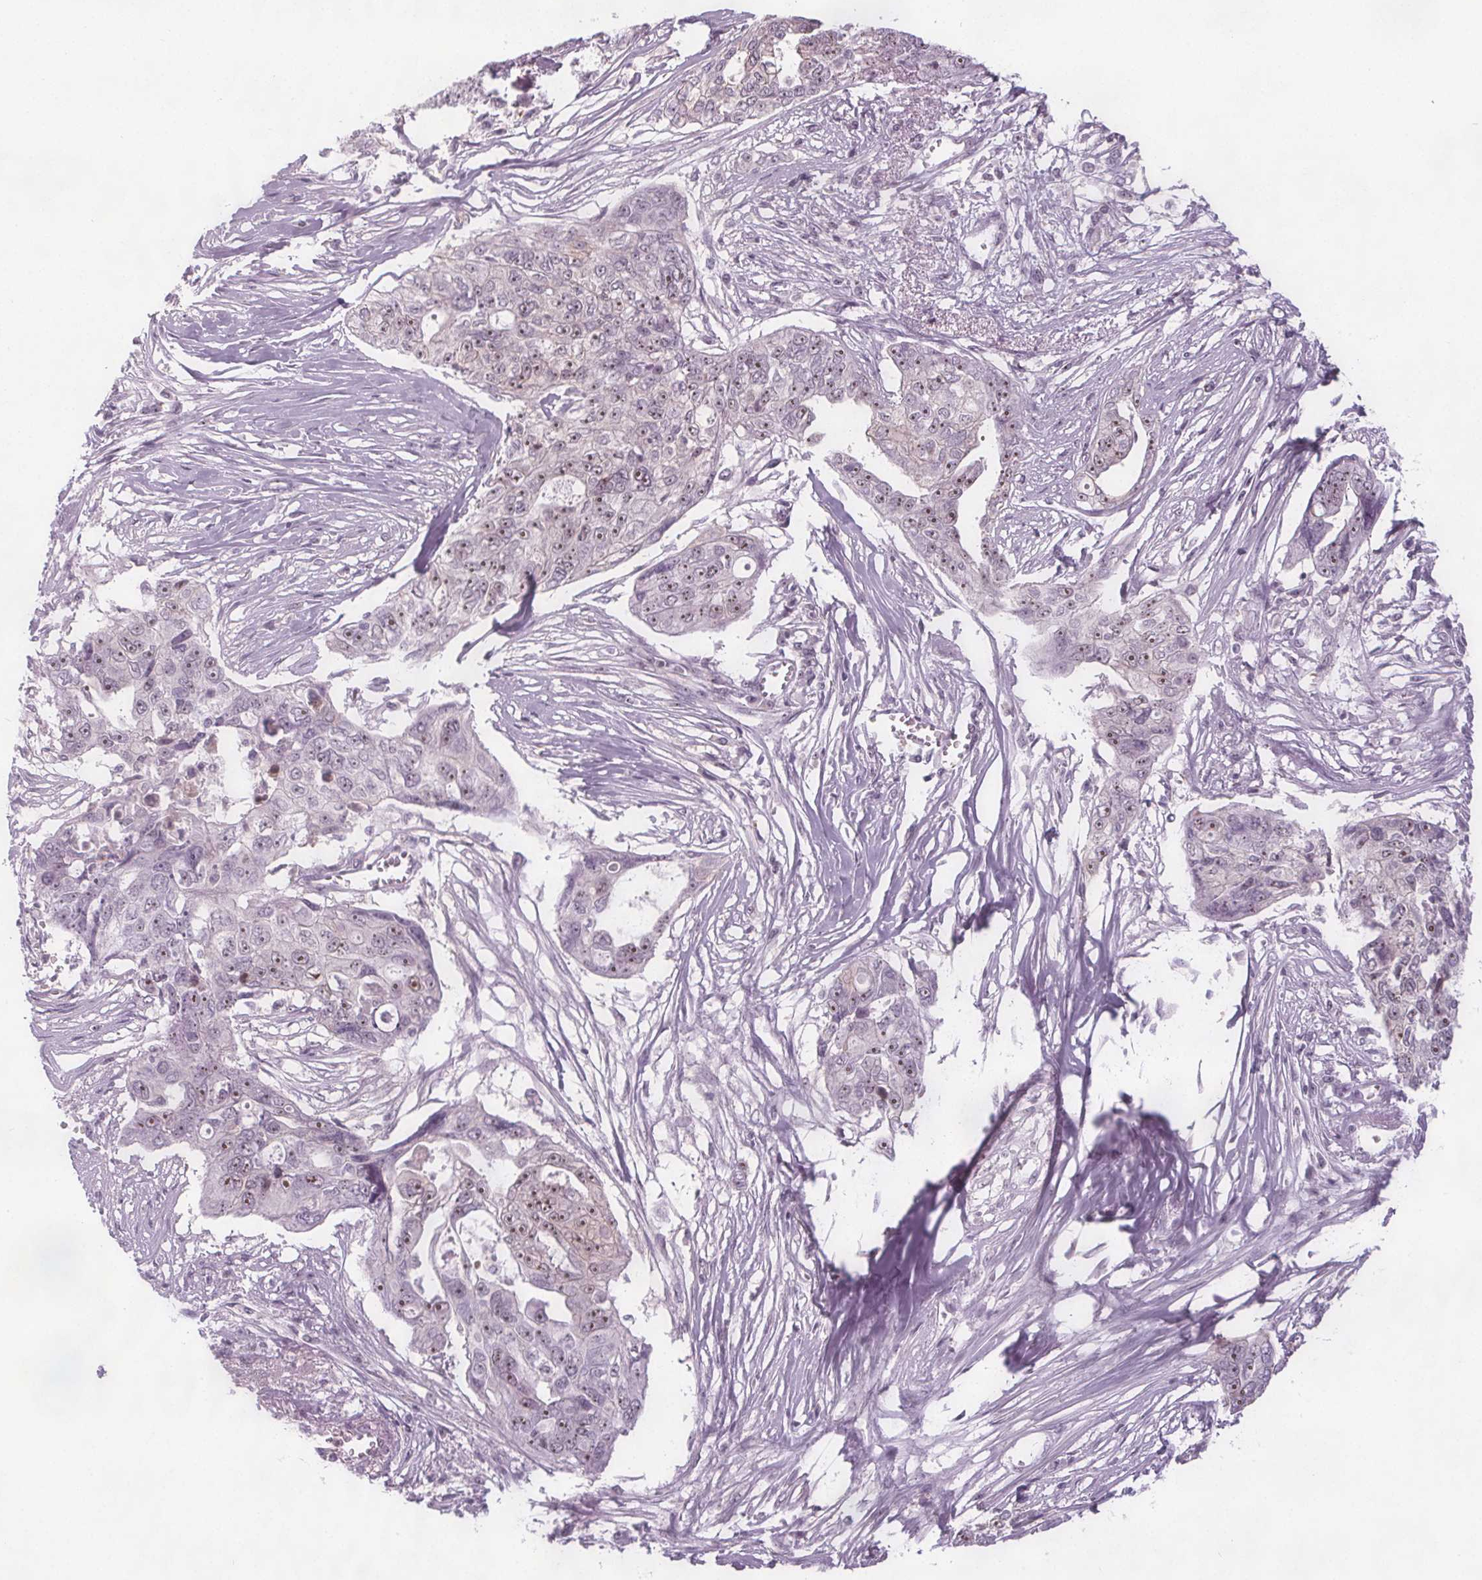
{"staining": {"intensity": "moderate", "quantity": ">75%", "location": "nuclear"}, "tissue": "ovarian cancer", "cell_type": "Tumor cells", "image_type": "cancer", "snomed": [{"axis": "morphology", "description": "Carcinoma, endometroid"}, {"axis": "topography", "description": "Ovary"}], "caption": "Ovarian cancer (endometroid carcinoma) stained with IHC demonstrates moderate nuclear positivity in approximately >75% of tumor cells.", "gene": "NOLC1", "patient": {"sex": "female", "age": 70}}